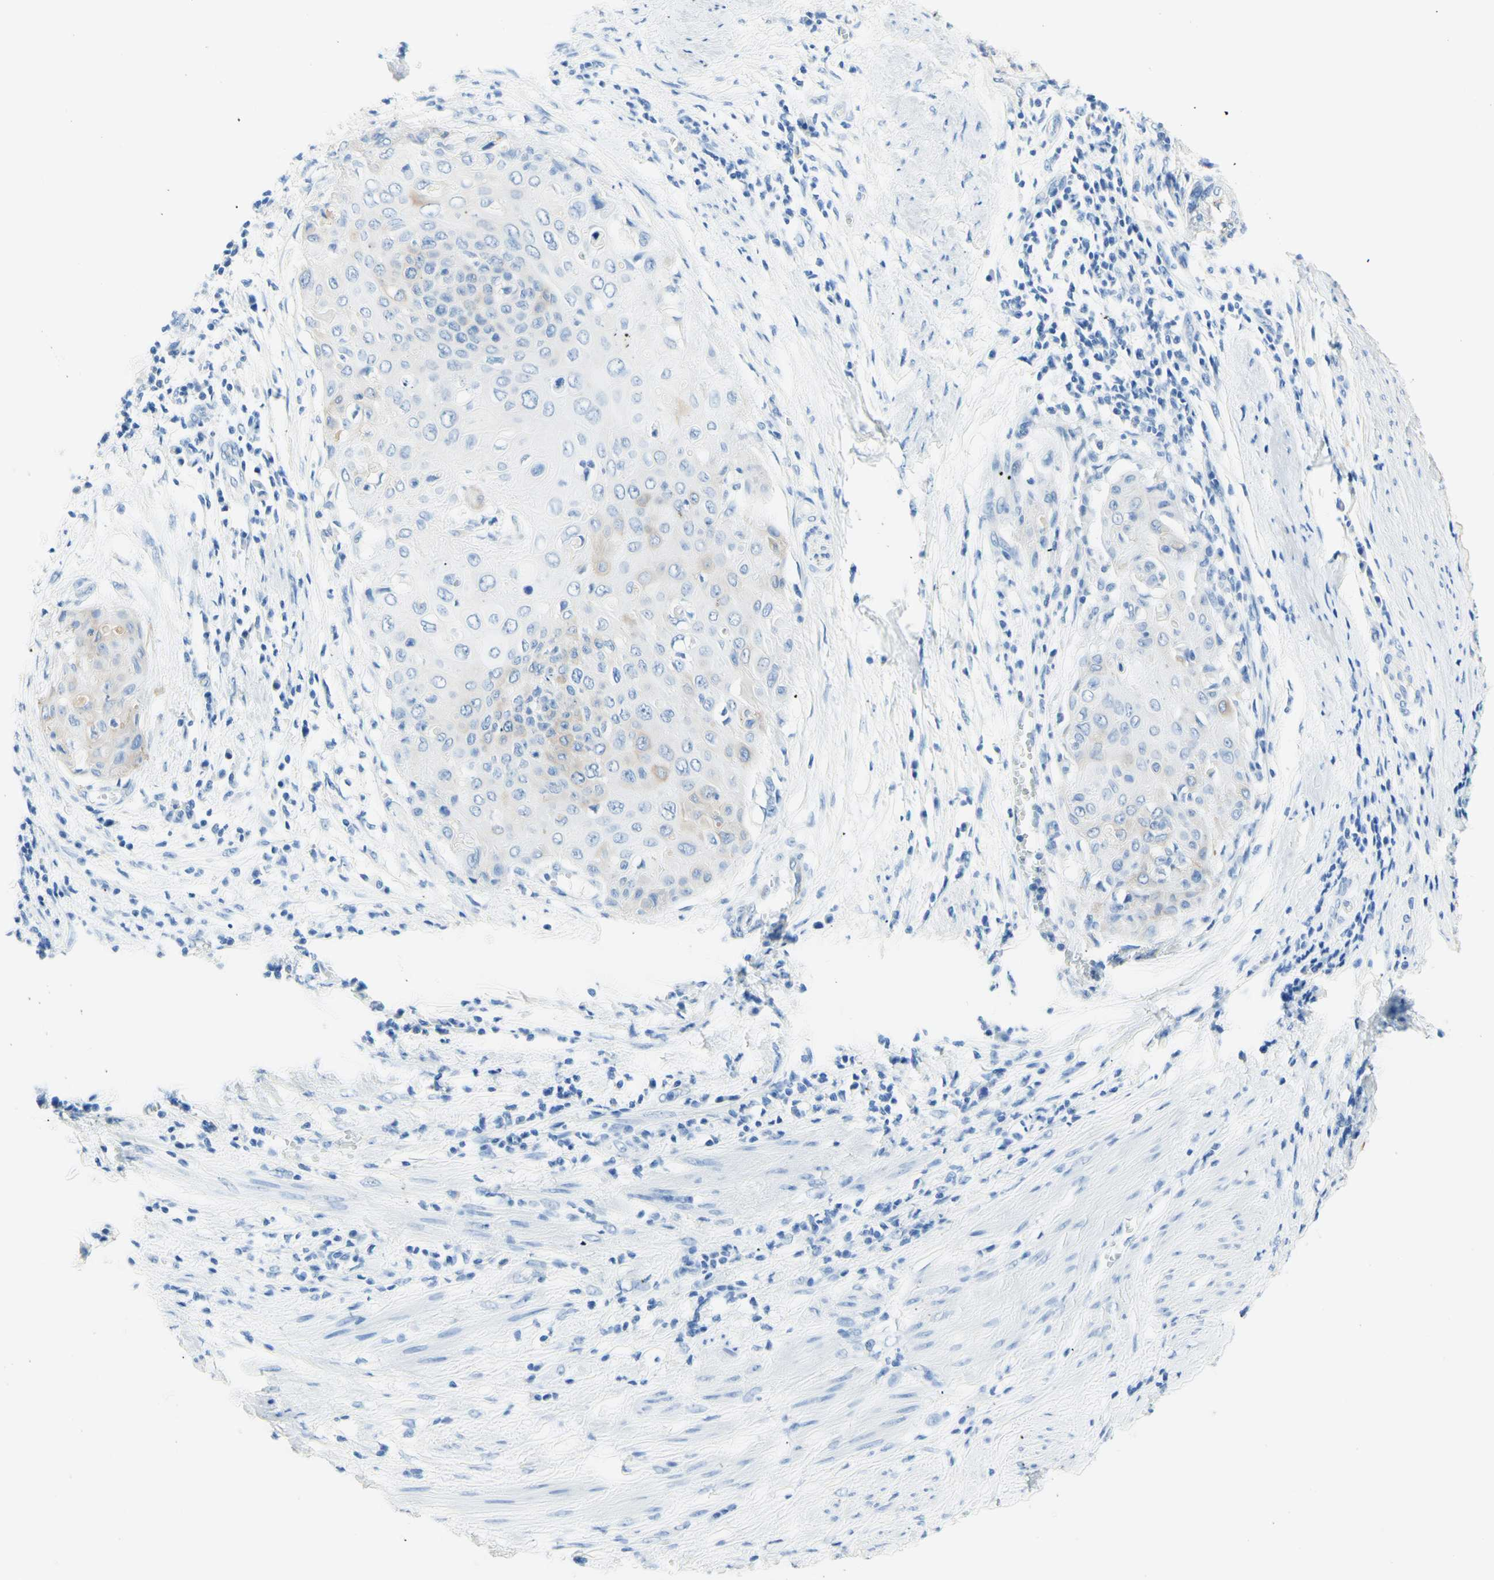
{"staining": {"intensity": "weak", "quantity": "<25%", "location": "cytoplasmic/membranous"}, "tissue": "cervical cancer", "cell_type": "Tumor cells", "image_type": "cancer", "snomed": [{"axis": "morphology", "description": "Squamous cell carcinoma, NOS"}, {"axis": "topography", "description": "Cervix"}], "caption": "Protein analysis of squamous cell carcinoma (cervical) exhibits no significant expression in tumor cells. The staining is performed using DAB brown chromogen with nuclei counter-stained in using hematoxylin.", "gene": "HPCA", "patient": {"sex": "female", "age": 39}}